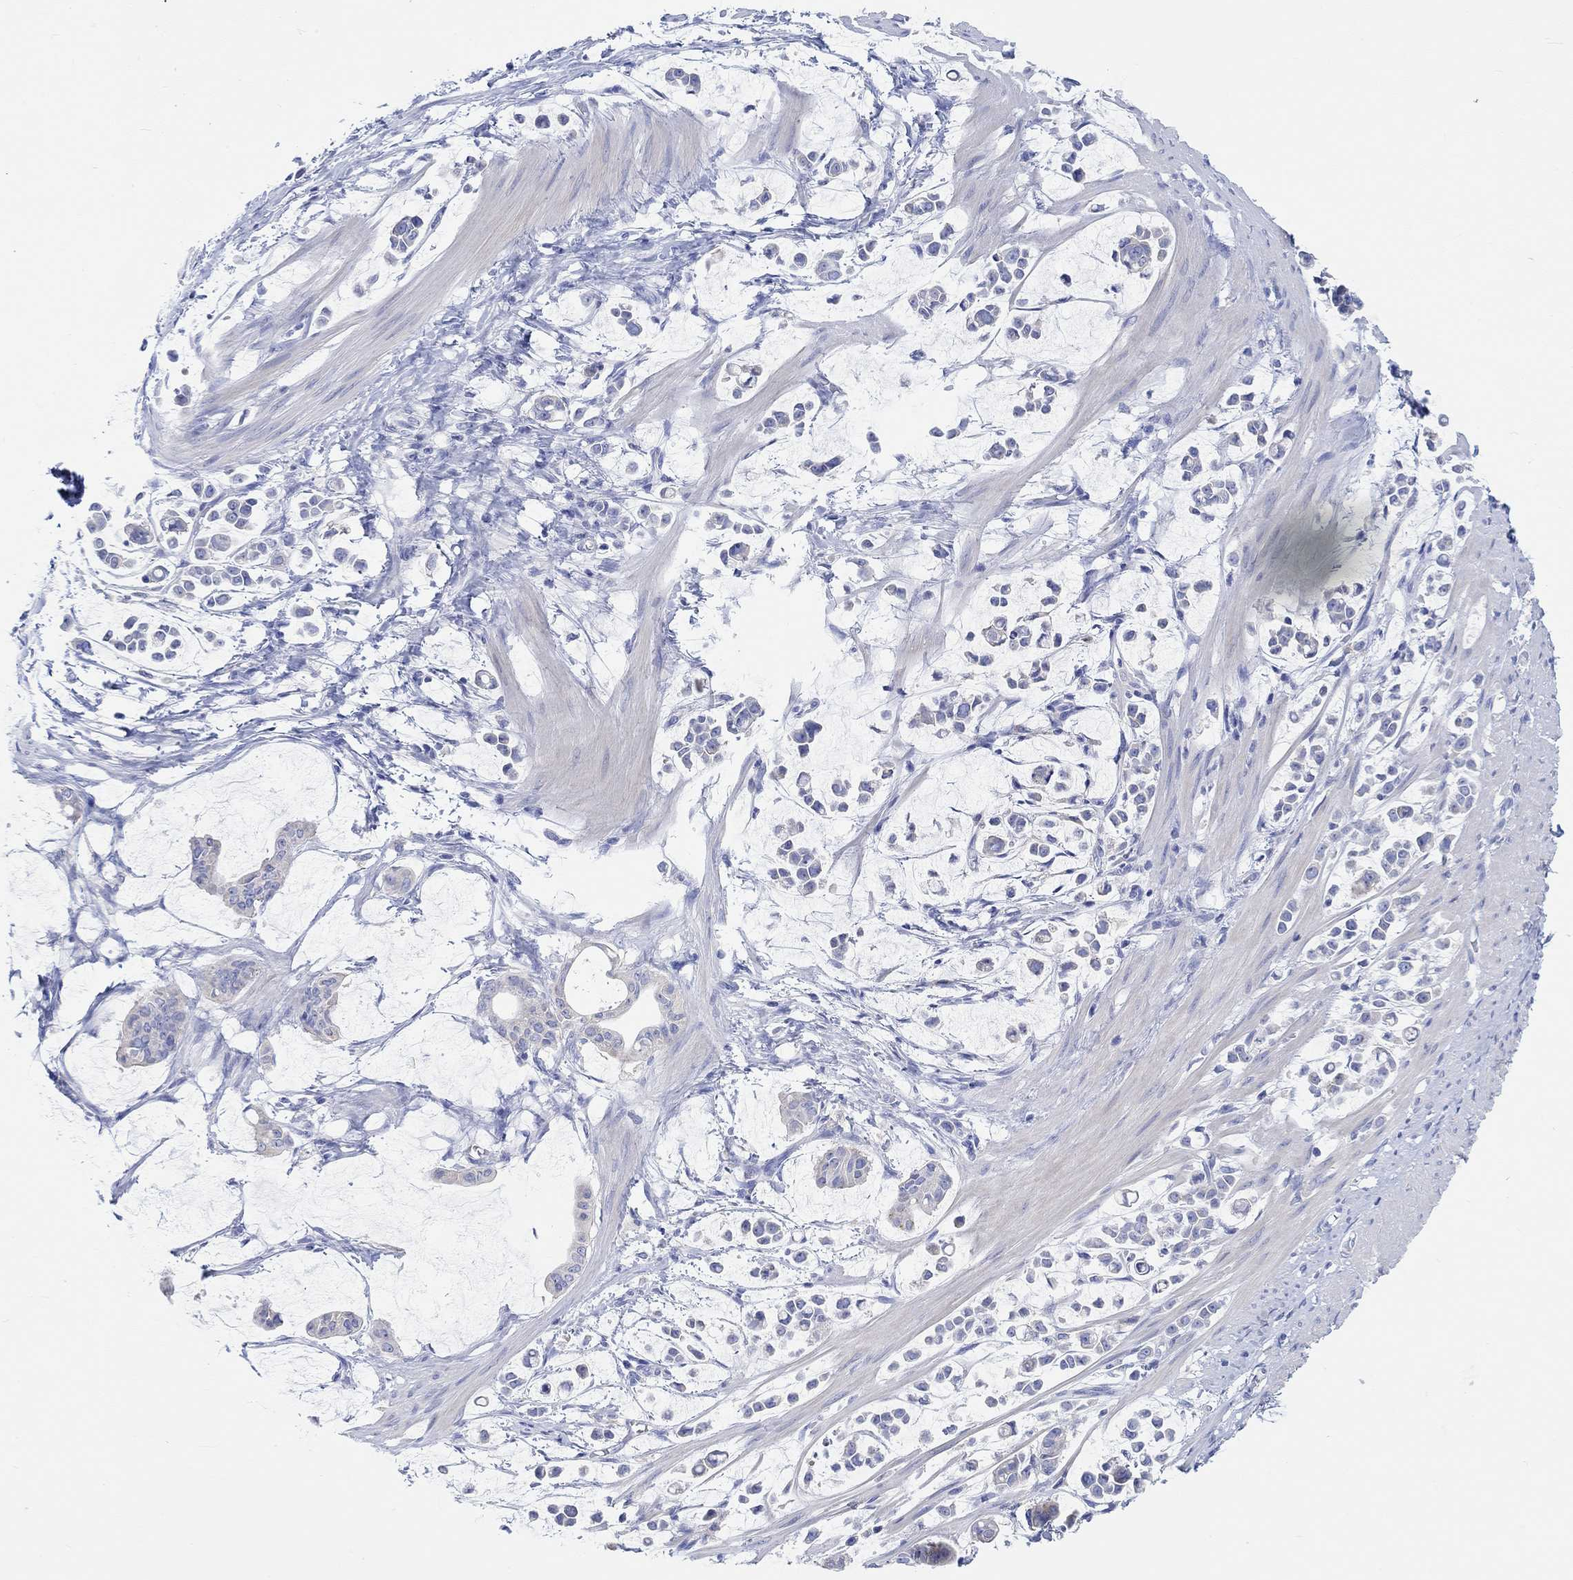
{"staining": {"intensity": "negative", "quantity": "none", "location": "none"}, "tissue": "stomach cancer", "cell_type": "Tumor cells", "image_type": "cancer", "snomed": [{"axis": "morphology", "description": "Adenocarcinoma, NOS"}, {"axis": "topography", "description": "Stomach"}], "caption": "Tumor cells are negative for protein expression in human stomach cancer (adenocarcinoma). (DAB (3,3'-diaminobenzidine) immunohistochemistry (IHC), high magnification).", "gene": "REEP6", "patient": {"sex": "male", "age": 82}}